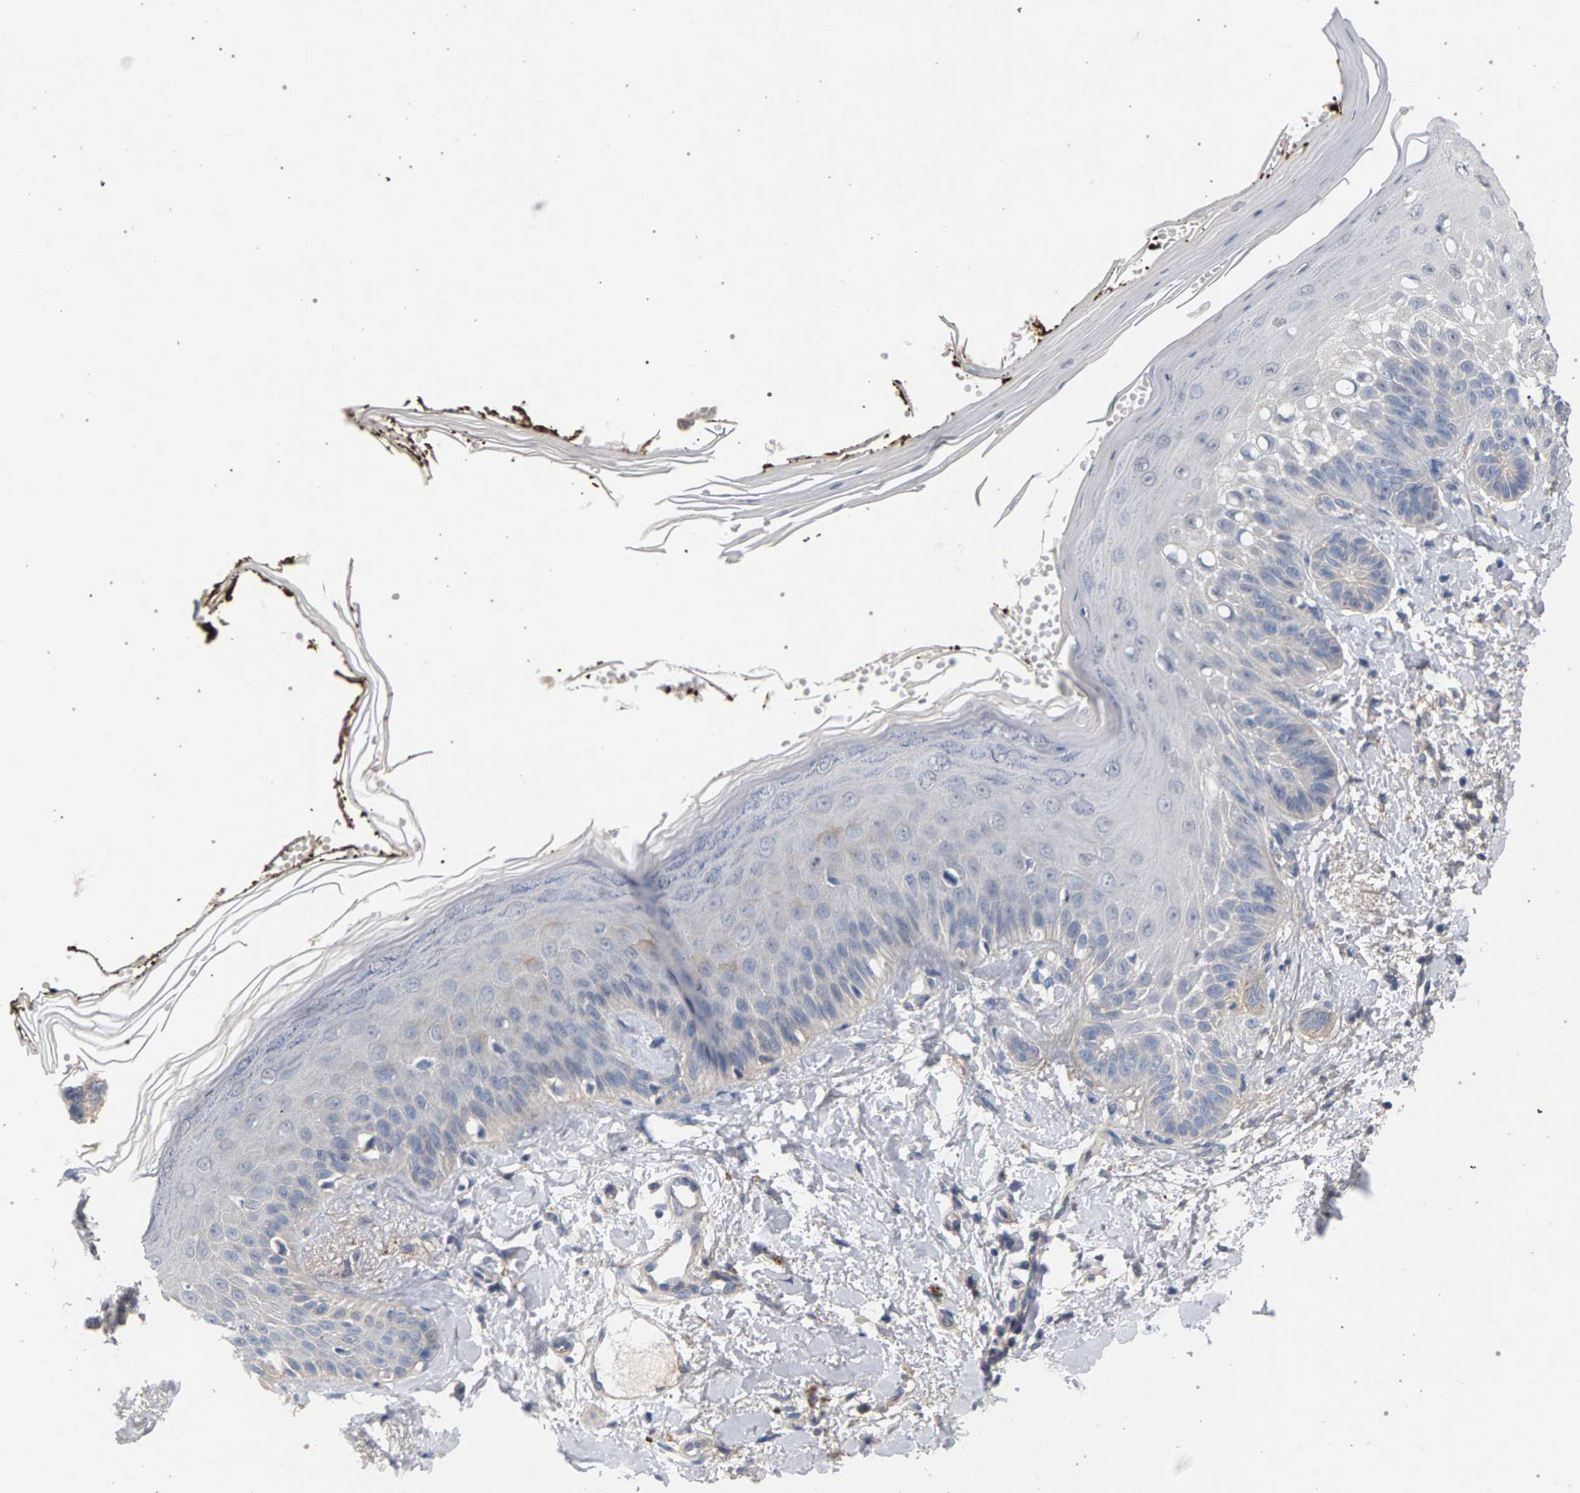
{"staining": {"intensity": "negative", "quantity": "none", "location": "none"}, "tissue": "skin", "cell_type": "Fibroblasts", "image_type": "normal", "snomed": [{"axis": "morphology", "description": "Normal tissue, NOS"}, {"axis": "topography", "description": "Skin"}, {"axis": "topography", "description": "Peripheral nerve tissue"}], "caption": "High power microscopy histopathology image of an IHC micrograph of unremarkable skin, revealing no significant expression in fibroblasts. The staining was performed using DAB (3,3'-diaminobenzidine) to visualize the protein expression in brown, while the nuclei were stained in blue with hematoxylin (Magnification: 20x).", "gene": "MAMDC2", "patient": {"sex": "male", "age": 24}}